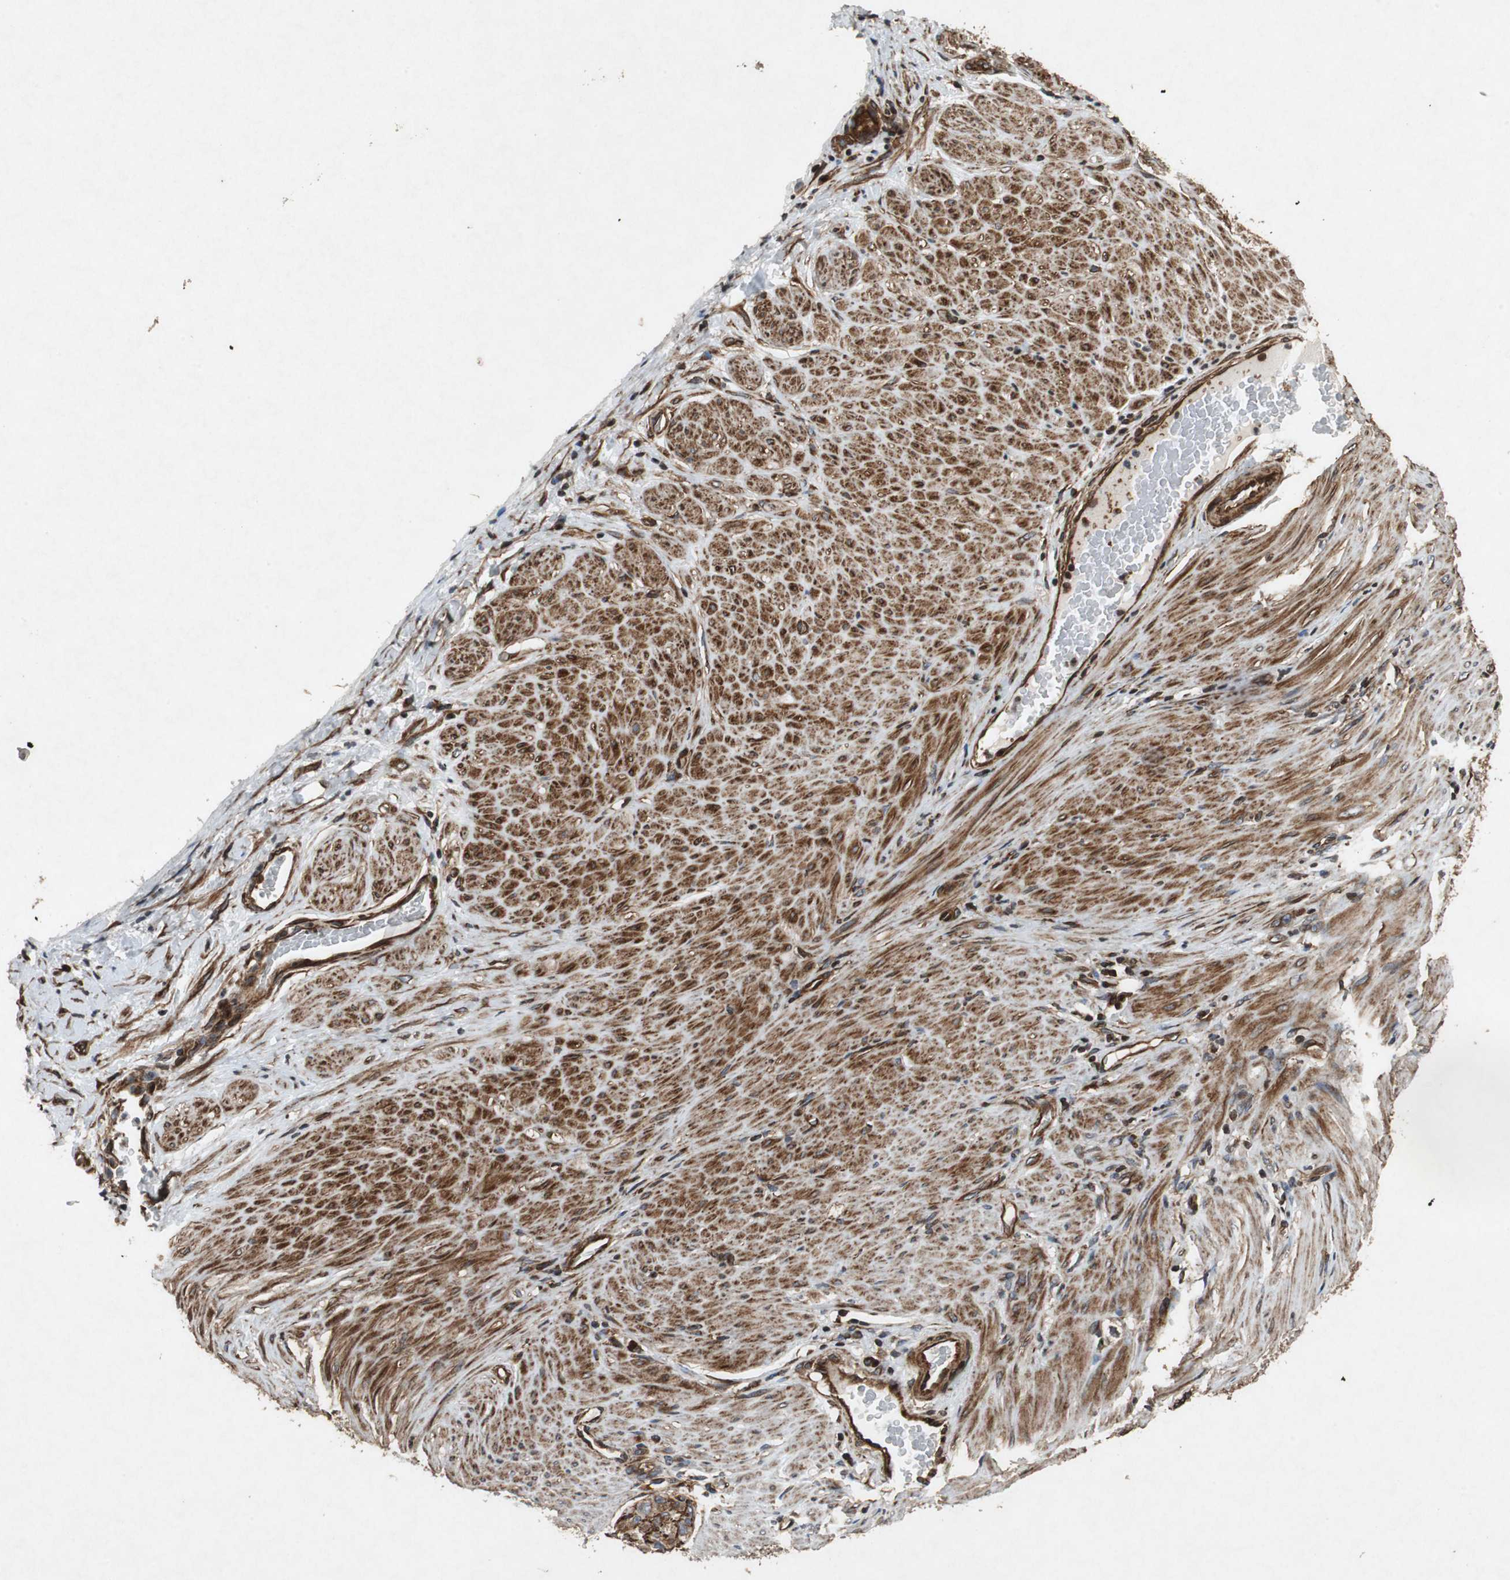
{"staining": {"intensity": "strong", "quantity": ">75%", "location": "cytoplasmic/membranous"}, "tissue": "stomach cancer", "cell_type": "Tumor cells", "image_type": "cancer", "snomed": [{"axis": "morphology", "description": "Adenocarcinoma, NOS"}, {"axis": "topography", "description": "Stomach"}], "caption": "This image reveals stomach adenocarcinoma stained with immunohistochemistry (IHC) to label a protein in brown. The cytoplasmic/membranous of tumor cells show strong positivity for the protein. Nuclei are counter-stained blue.", "gene": "TUBA4A", "patient": {"sex": "male", "age": 82}}